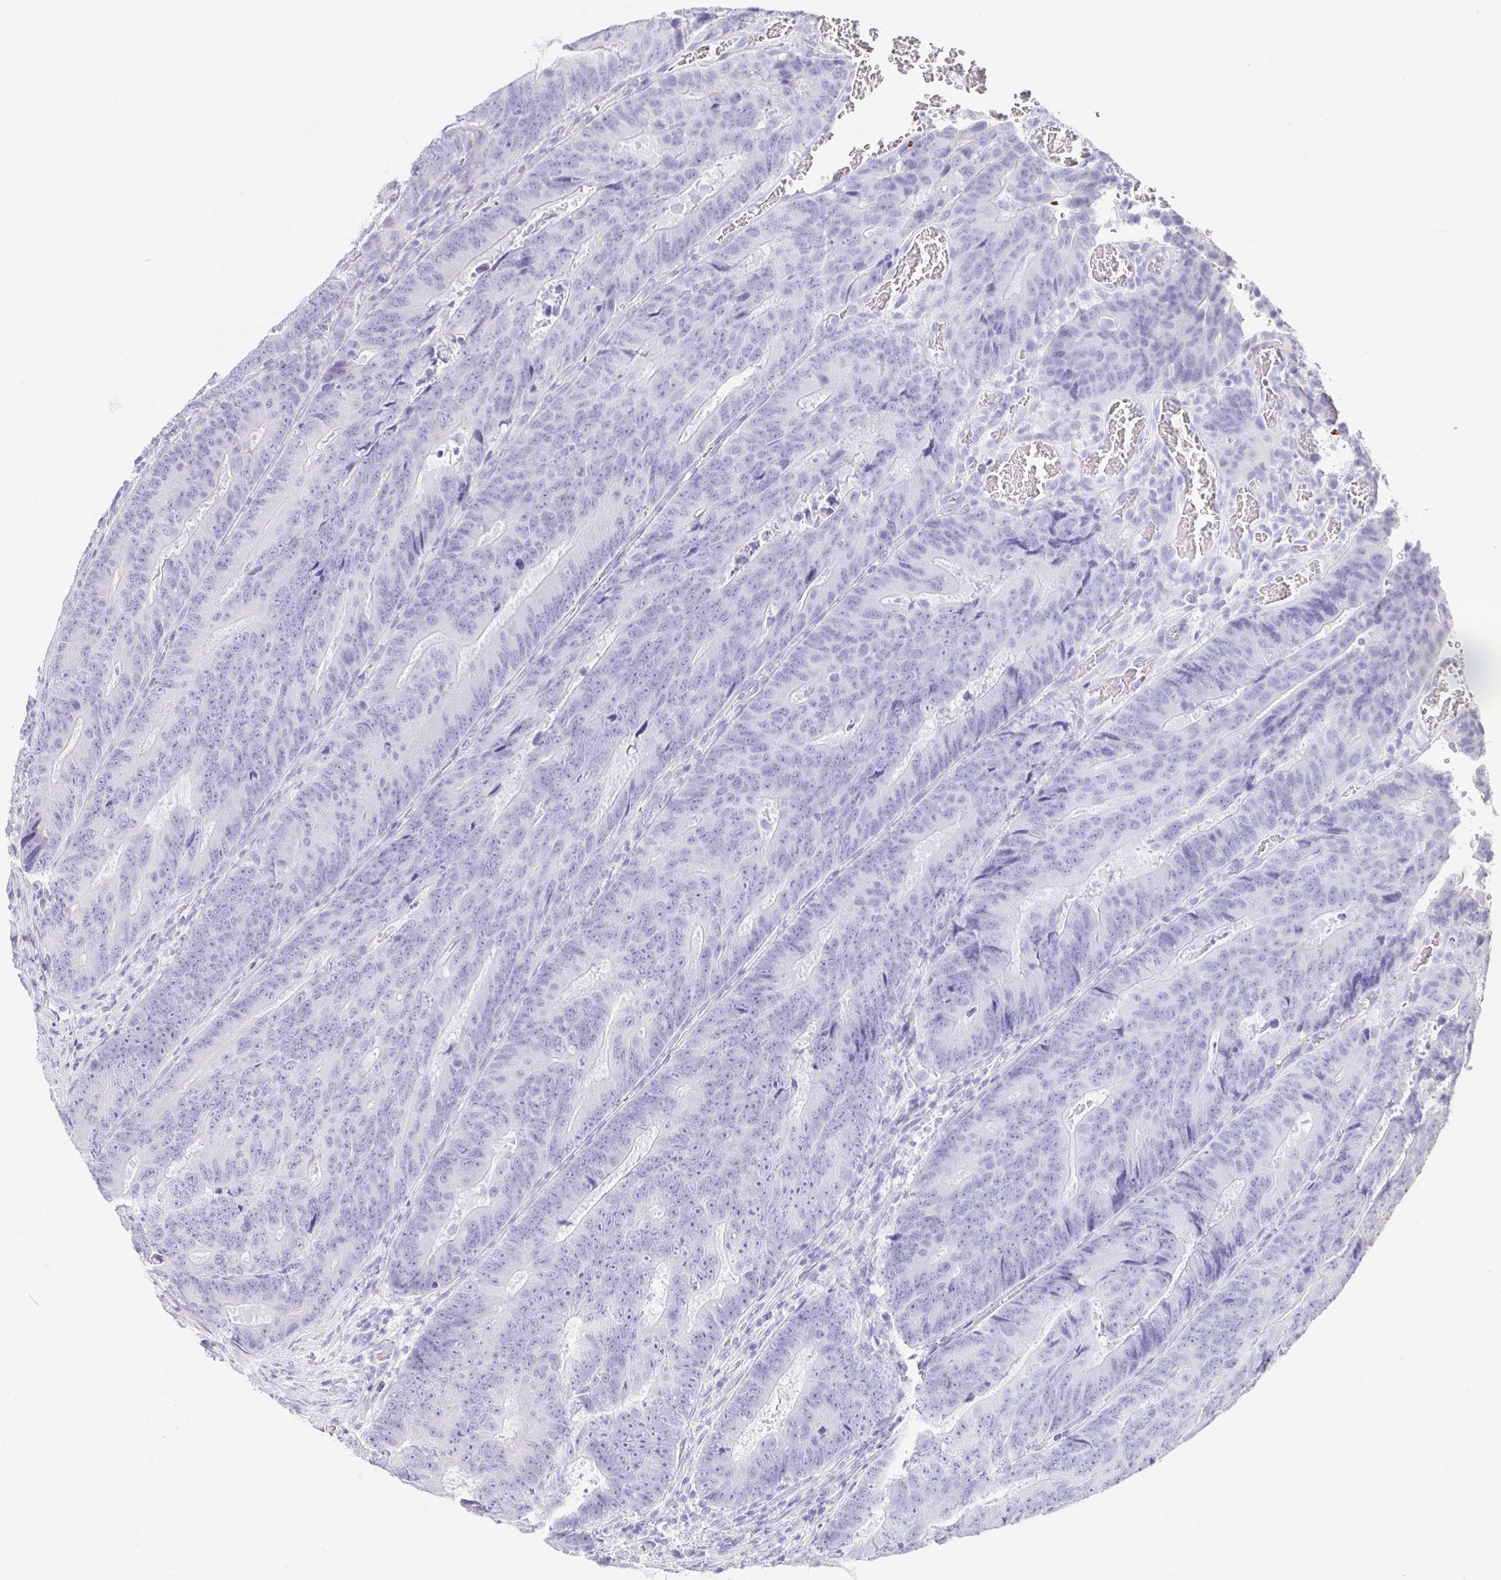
{"staining": {"intensity": "negative", "quantity": "none", "location": "none"}, "tissue": "colorectal cancer", "cell_type": "Tumor cells", "image_type": "cancer", "snomed": [{"axis": "morphology", "description": "Adenocarcinoma, NOS"}, {"axis": "topography", "description": "Colon"}], "caption": "Photomicrograph shows no protein expression in tumor cells of adenocarcinoma (colorectal) tissue. (Stains: DAB (3,3'-diaminobenzidine) immunohistochemistry (IHC) with hematoxylin counter stain, Microscopy: brightfield microscopy at high magnification).", "gene": "CHAT", "patient": {"sex": "female", "age": 48}}